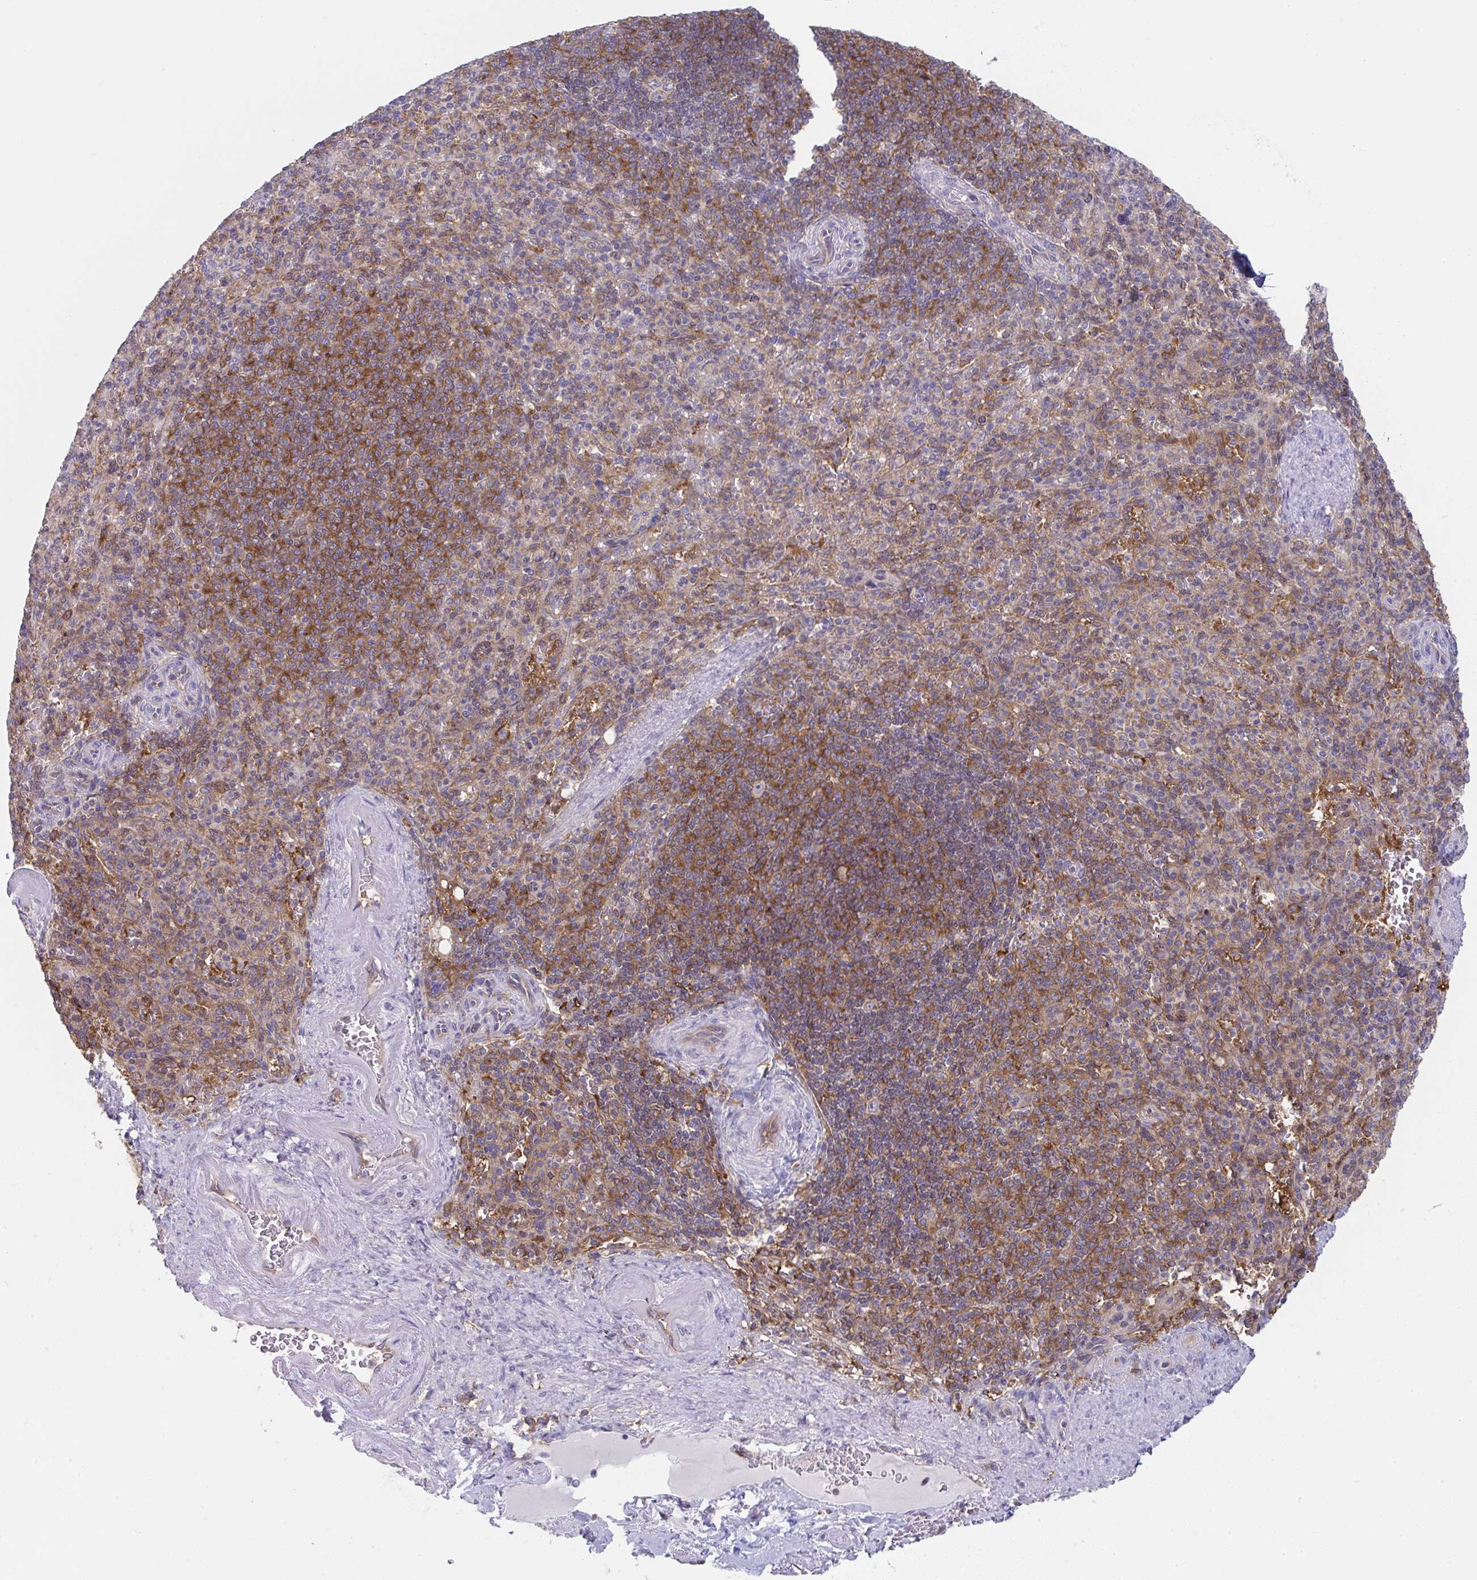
{"staining": {"intensity": "moderate", "quantity": ">75%", "location": "cytoplasmic/membranous"}, "tissue": "spleen", "cell_type": "Cells in red pulp", "image_type": "normal", "snomed": [{"axis": "morphology", "description": "Normal tissue, NOS"}, {"axis": "topography", "description": "Spleen"}], "caption": "The image demonstrates immunohistochemical staining of unremarkable spleen. There is moderate cytoplasmic/membranous staining is appreciated in approximately >75% of cells in red pulp. (DAB (3,3'-diaminobenzidine) IHC, brown staining for protein, blue staining for nuclei).", "gene": "ALDH16A1", "patient": {"sex": "female", "age": 74}}